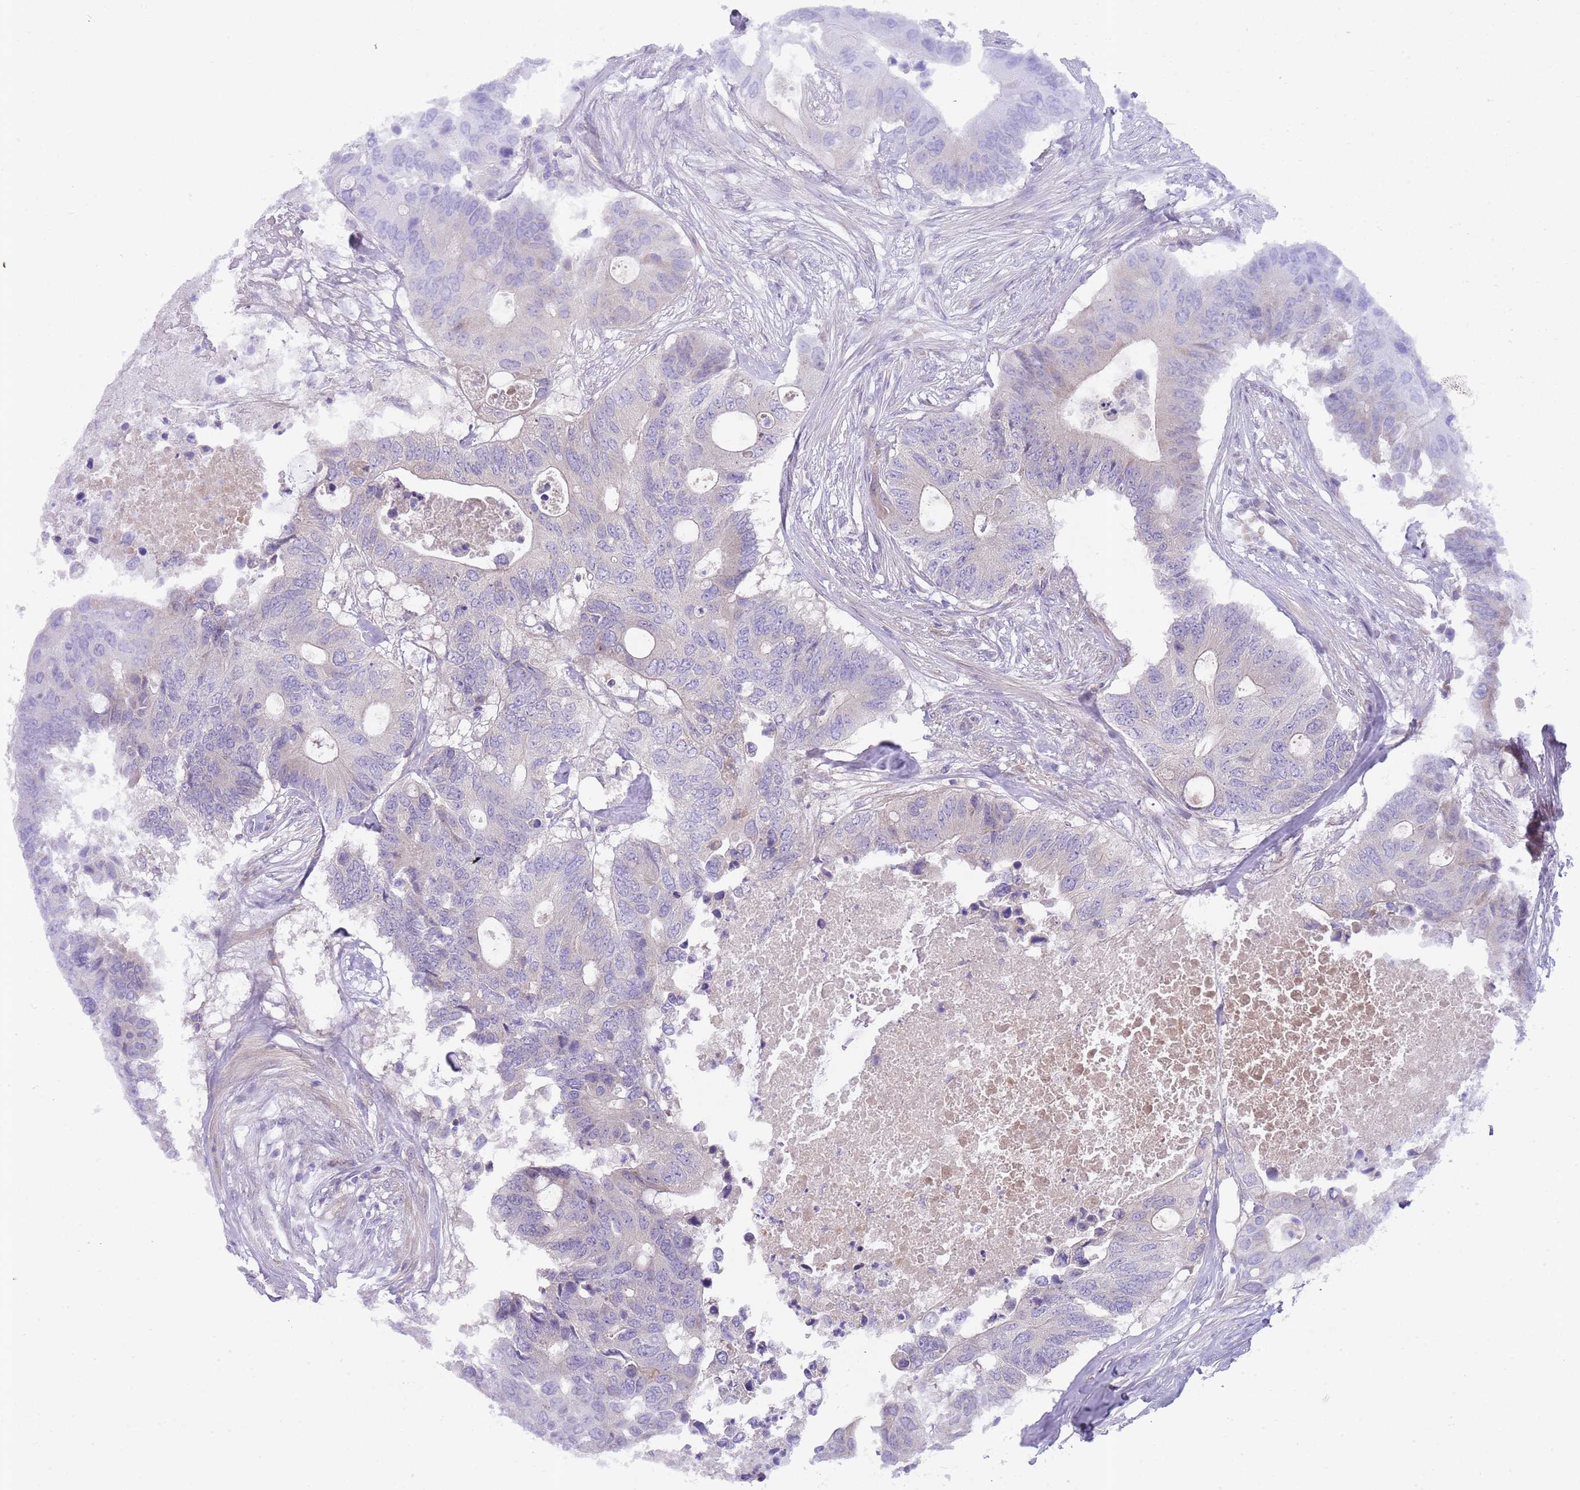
{"staining": {"intensity": "negative", "quantity": "none", "location": "none"}, "tissue": "colorectal cancer", "cell_type": "Tumor cells", "image_type": "cancer", "snomed": [{"axis": "morphology", "description": "Adenocarcinoma, NOS"}, {"axis": "topography", "description": "Colon"}], "caption": "Tumor cells show no significant protein positivity in colorectal cancer (adenocarcinoma). Brightfield microscopy of immunohistochemistry (IHC) stained with DAB (3,3'-diaminobenzidine) (brown) and hematoxylin (blue), captured at high magnification.", "gene": "PRAC1", "patient": {"sex": "male", "age": 71}}